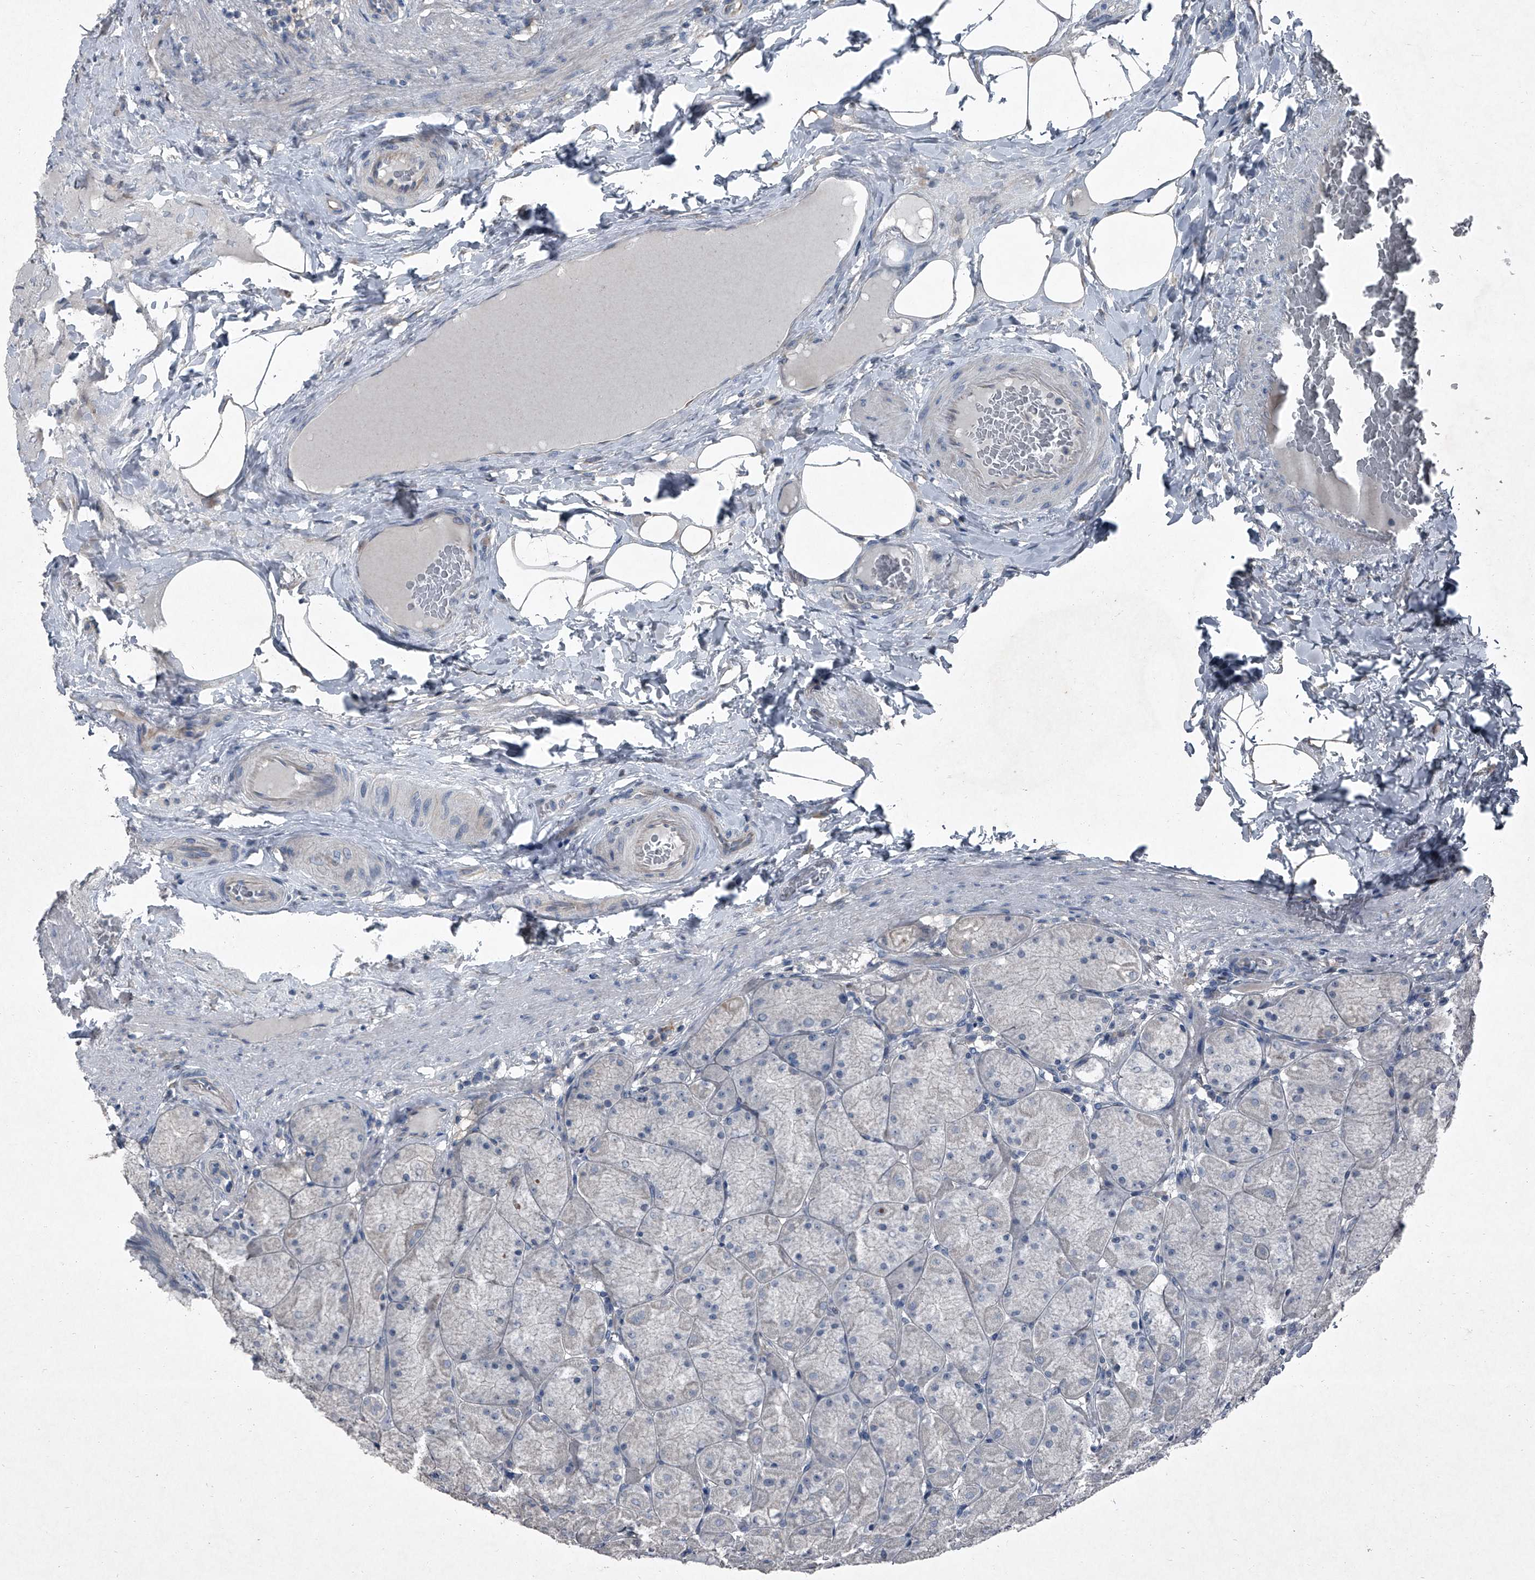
{"staining": {"intensity": "negative", "quantity": "none", "location": "none"}, "tissue": "stomach", "cell_type": "Glandular cells", "image_type": "normal", "snomed": [{"axis": "morphology", "description": "Normal tissue, NOS"}, {"axis": "topography", "description": "Stomach, upper"}], "caption": "Immunohistochemistry histopathology image of unremarkable stomach: human stomach stained with DAB shows no significant protein expression in glandular cells.", "gene": "HEPHL1", "patient": {"sex": "female", "age": 56}}